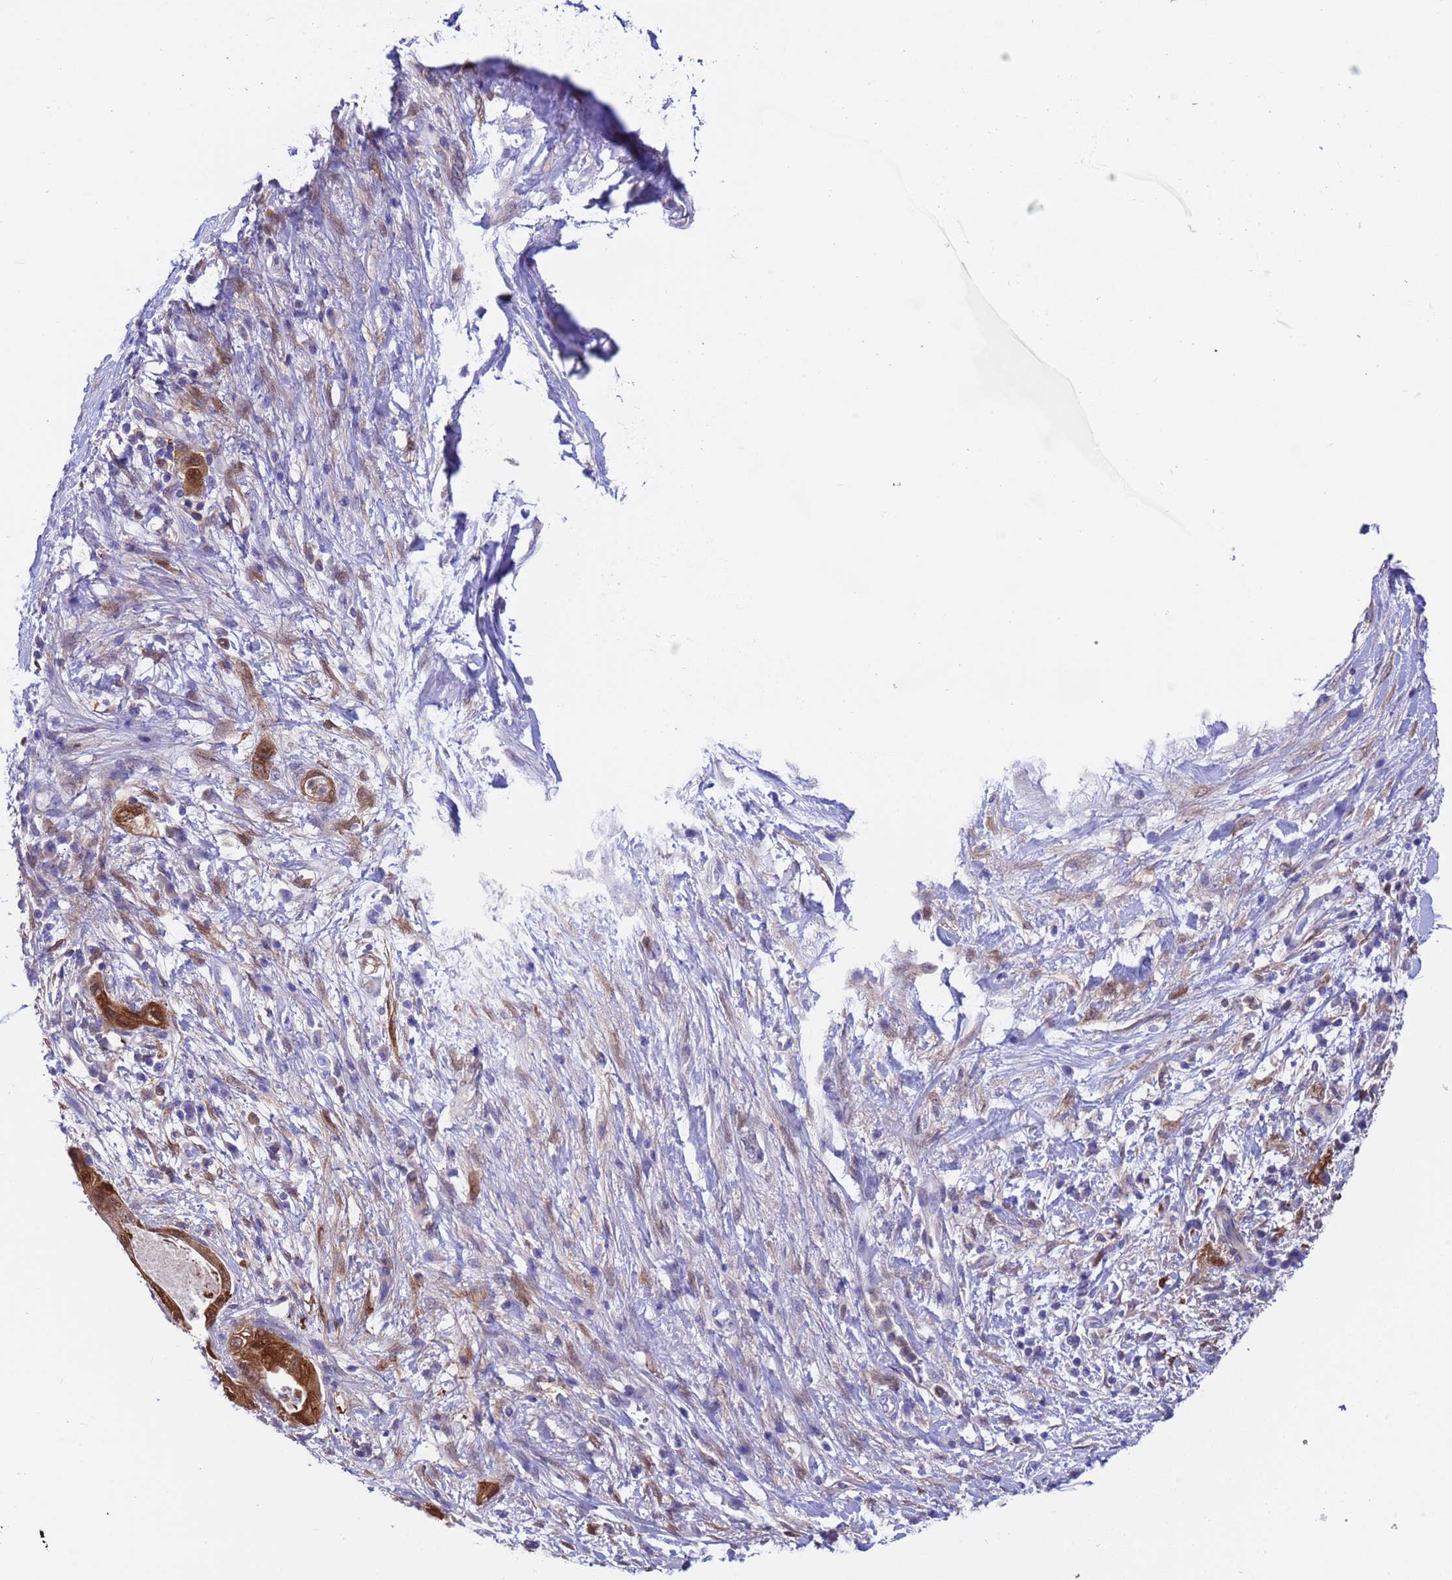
{"staining": {"intensity": "strong", "quantity": "25%-75%", "location": "cytoplasmic/membranous,nuclear"}, "tissue": "pancreatic cancer", "cell_type": "Tumor cells", "image_type": "cancer", "snomed": [{"axis": "morphology", "description": "Adenocarcinoma, NOS"}, {"axis": "topography", "description": "Pancreas"}], "caption": "This is a micrograph of immunohistochemistry staining of pancreatic cancer, which shows strong expression in the cytoplasmic/membranous and nuclear of tumor cells.", "gene": "C6orf47", "patient": {"sex": "female", "age": 73}}